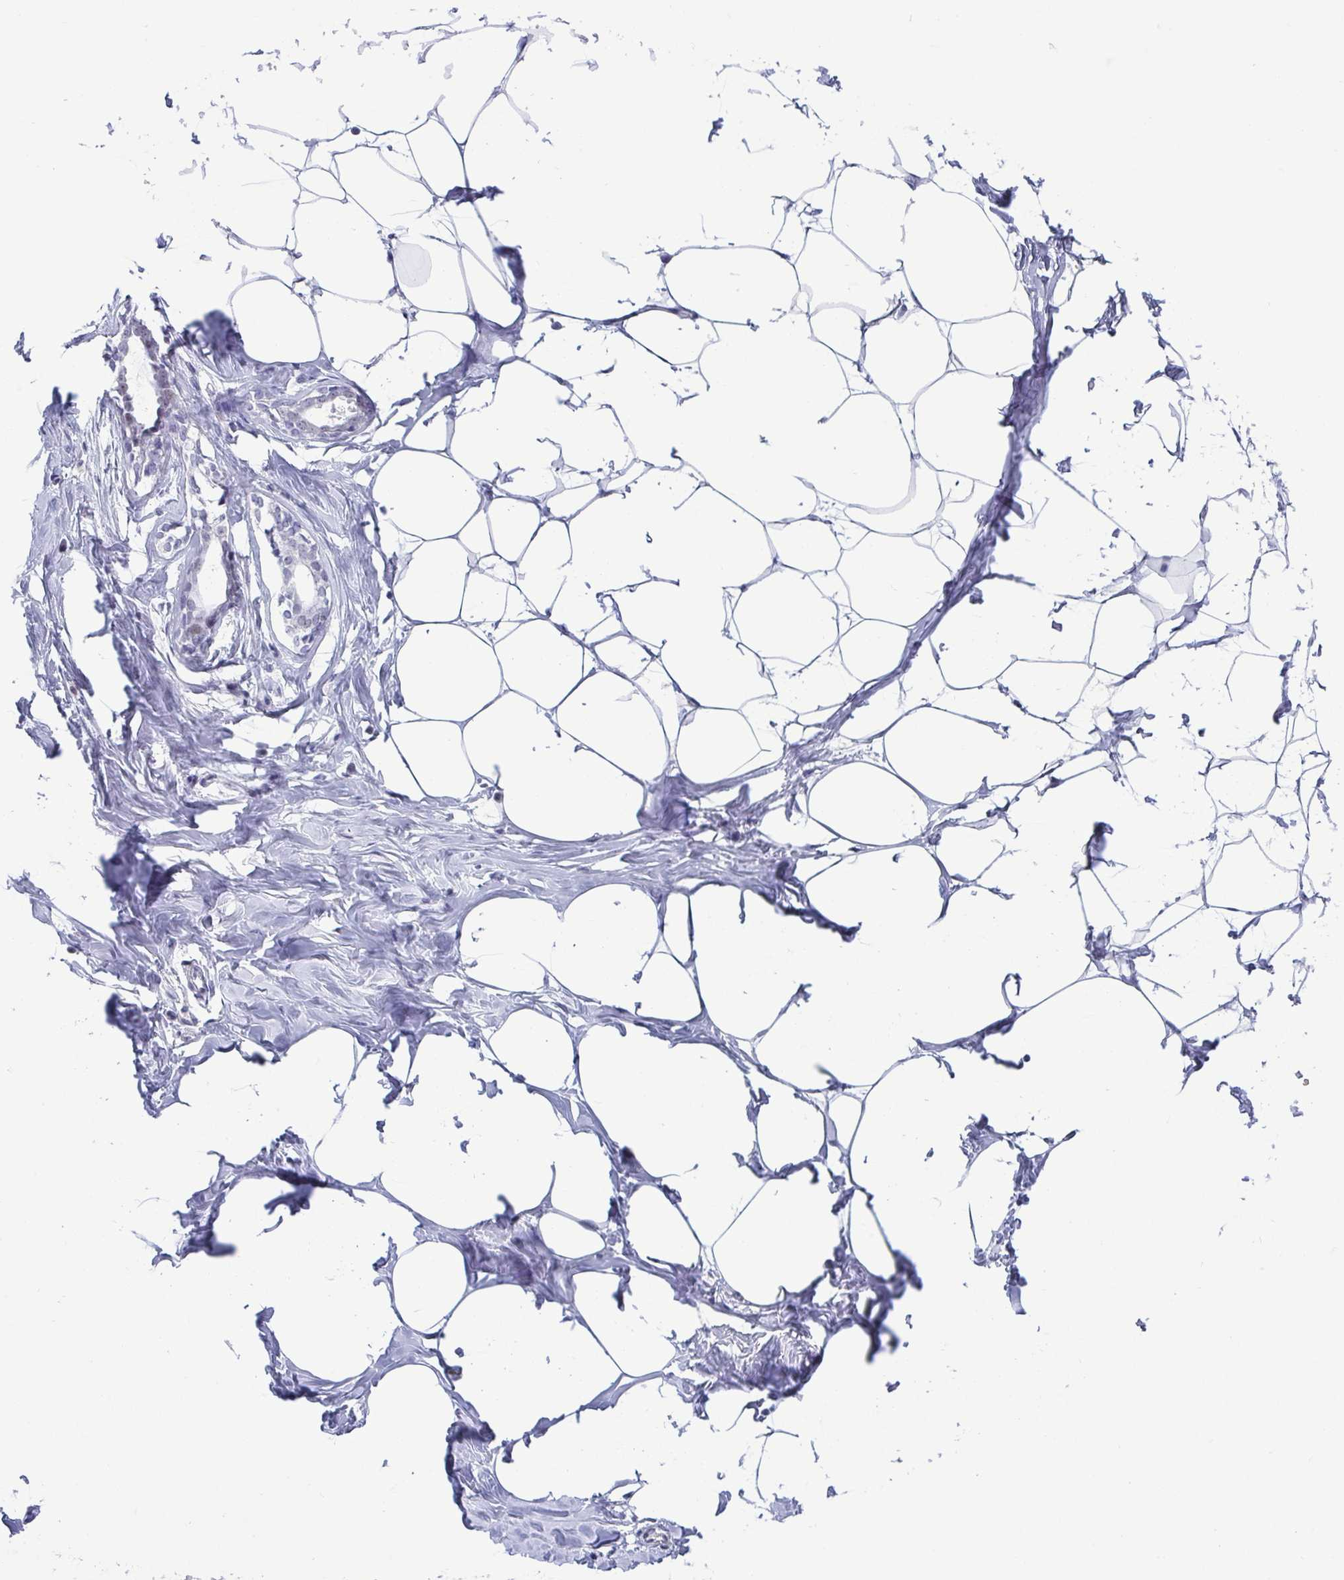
{"staining": {"intensity": "negative", "quantity": "none", "location": "none"}, "tissue": "breast", "cell_type": "Adipocytes", "image_type": "normal", "snomed": [{"axis": "morphology", "description": "Normal tissue, NOS"}, {"axis": "topography", "description": "Breast"}], "caption": "A micrograph of breast stained for a protein reveals no brown staining in adipocytes. Brightfield microscopy of immunohistochemistry stained with DAB (3,3'-diaminobenzidine) (brown) and hematoxylin (blue), captured at high magnification.", "gene": "BZW1", "patient": {"sex": "female", "age": 27}}